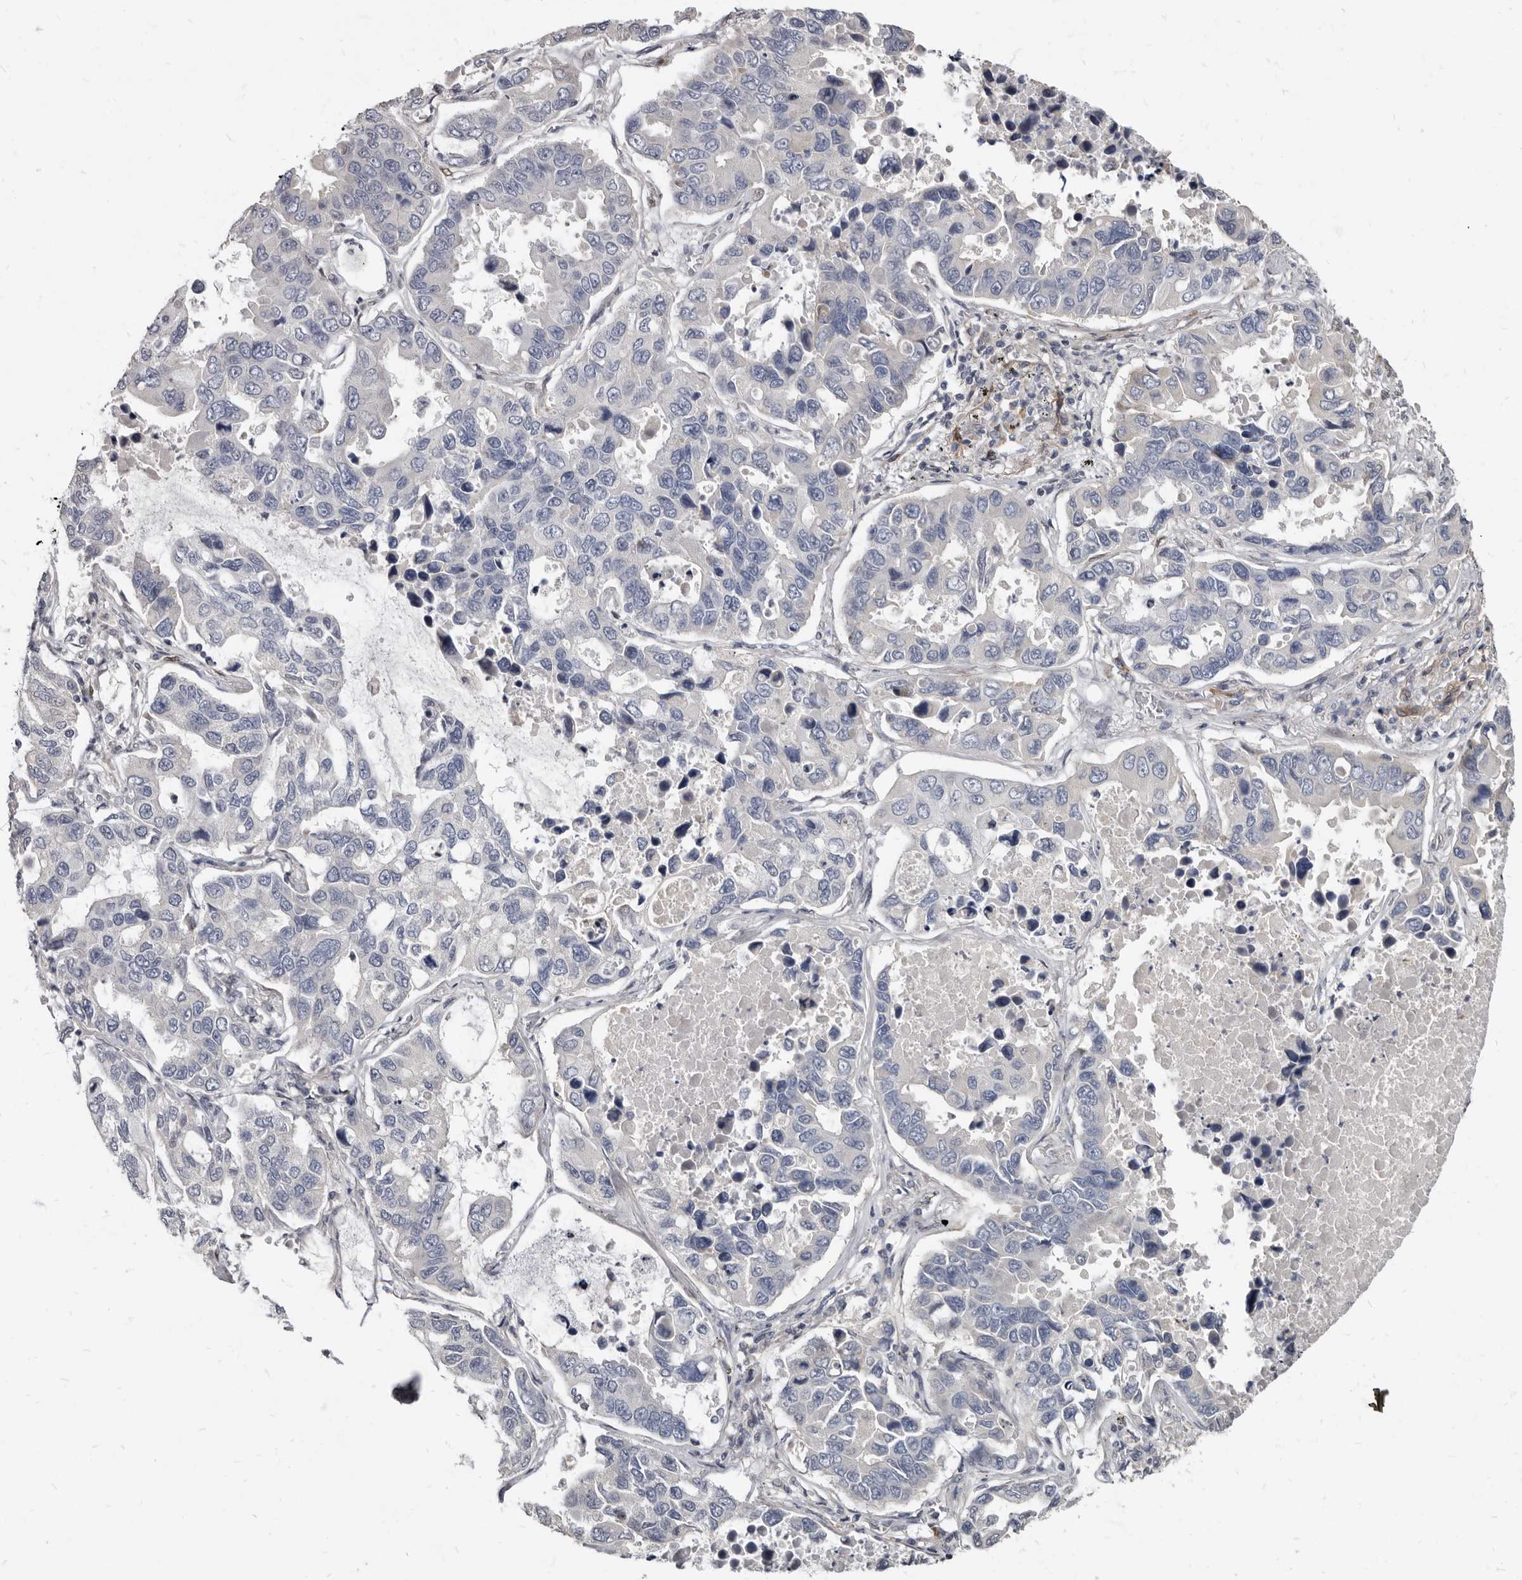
{"staining": {"intensity": "negative", "quantity": "none", "location": "none"}, "tissue": "lung cancer", "cell_type": "Tumor cells", "image_type": "cancer", "snomed": [{"axis": "morphology", "description": "Adenocarcinoma, NOS"}, {"axis": "topography", "description": "Lung"}], "caption": "Tumor cells show no significant protein staining in adenocarcinoma (lung). (DAB (3,3'-diaminobenzidine) immunohistochemistry (IHC) visualized using brightfield microscopy, high magnification).", "gene": "MRGPRF", "patient": {"sex": "male", "age": 64}}